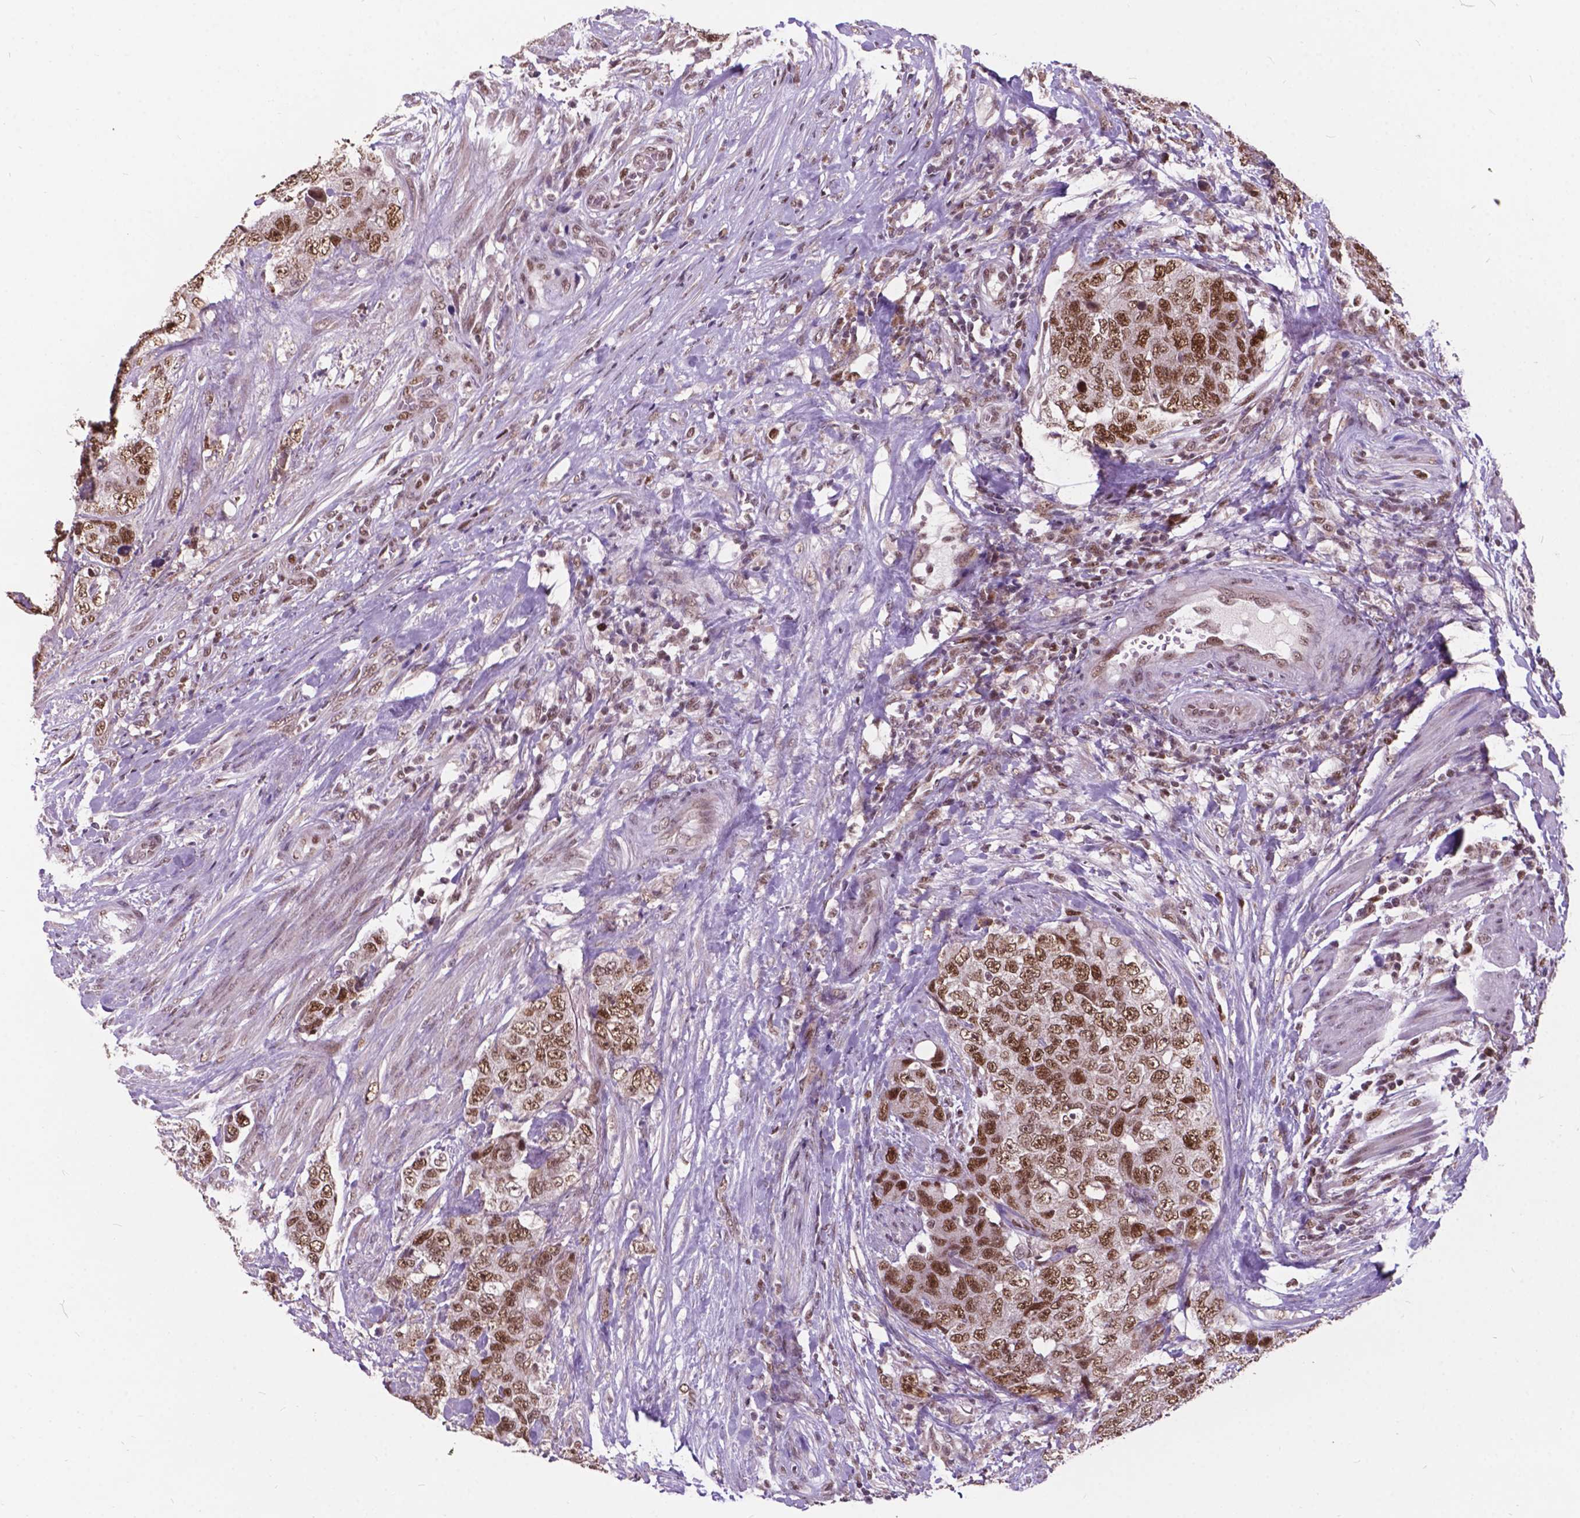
{"staining": {"intensity": "strong", "quantity": ">75%", "location": "nuclear"}, "tissue": "urothelial cancer", "cell_type": "Tumor cells", "image_type": "cancer", "snomed": [{"axis": "morphology", "description": "Urothelial carcinoma, High grade"}, {"axis": "topography", "description": "Urinary bladder"}], "caption": "Tumor cells demonstrate strong nuclear expression in approximately >75% of cells in urothelial cancer.", "gene": "MSH2", "patient": {"sex": "female", "age": 78}}